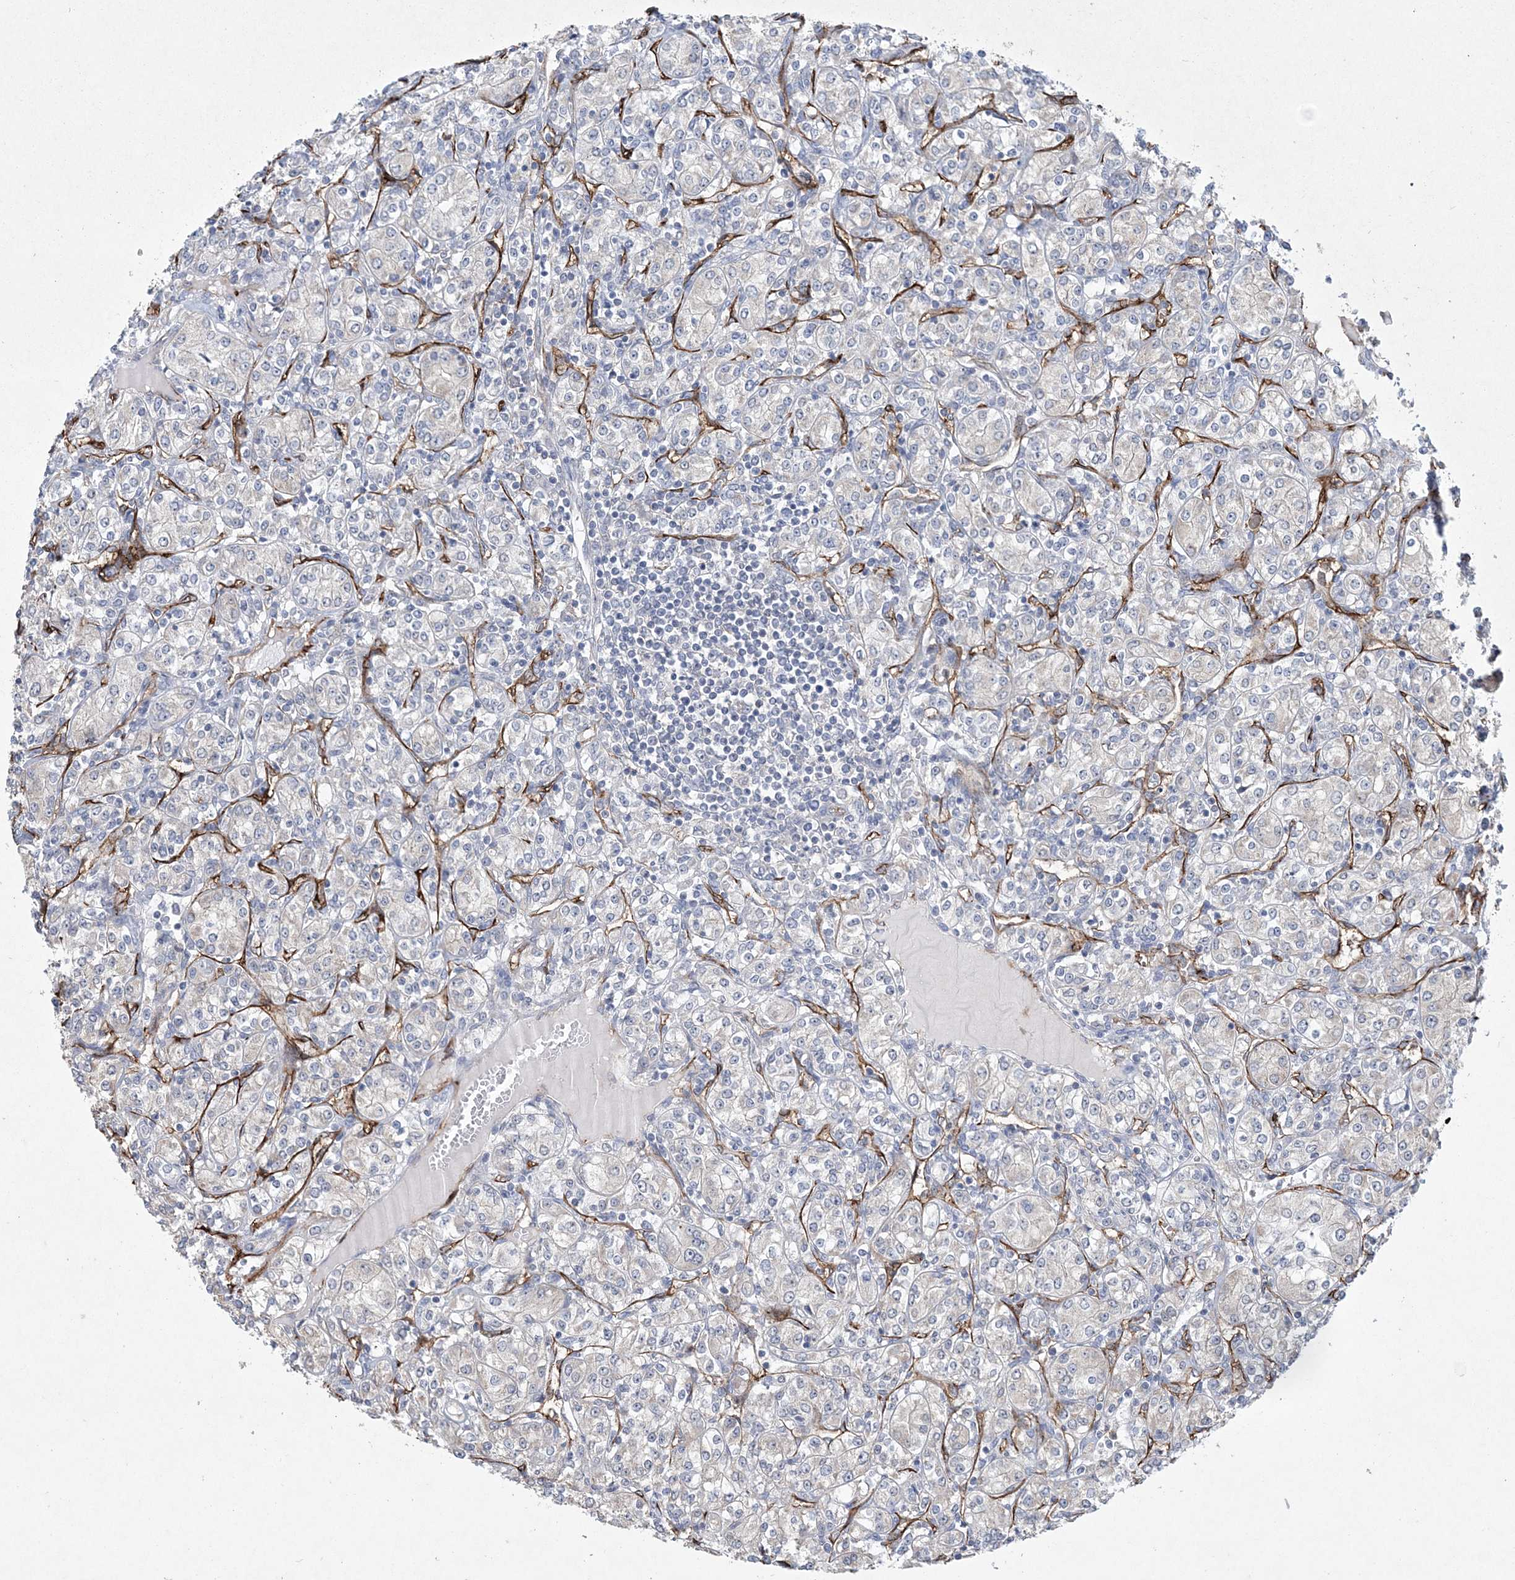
{"staining": {"intensity": "negative", "quantity": "none", "location": "none"}, "tissue": "renal cancer", "cell_type": "Tumor cells", "image_type": "cancer", "snomed": [{"axis": "morphology", "description": "Adenocarcinoma, NOS"}, {"axis": "topography", "description": "Kidney"}], "caption": "Renal cancer (adenocarcinoma) was stained to show a protein in brown. There is no significant expression in tumor cells. The staining was performed using DAB to visualize the protein expression in brown, while the nuclei were stained in blue with hematoxylin (Magnification: 20x).", "gene": "DPCD", "patient": {"sex": "male", "age": 77}}